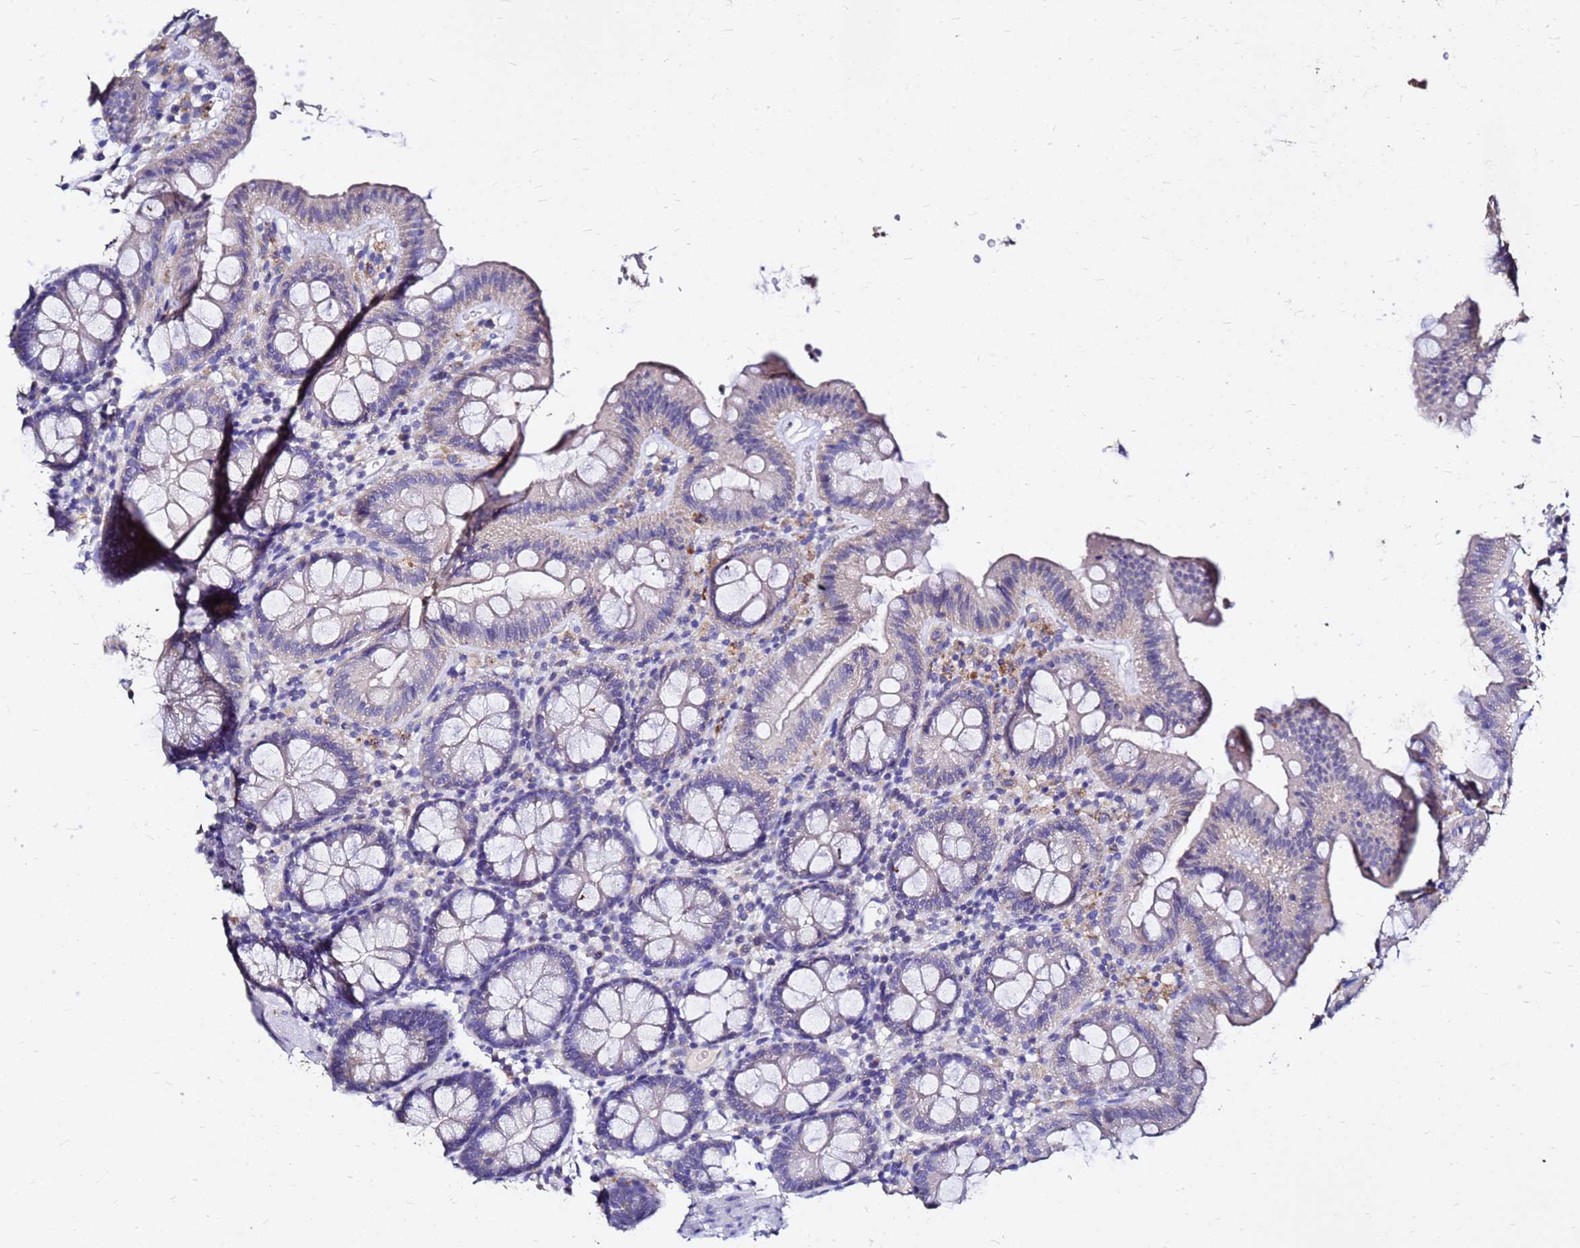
{"staining": {"intensity": "negative", "quantity": "none", "location": "none"}, "tissue": "colon", "cell_type": "Endothelial cells", "image_type": "normal", "snomed": [{"axis": "morphology", "description": "Normal tissue, NOS"}, {"axis": "topography", "description": "Colon"}], "caption": "Colon stained for a protein using immunohistochemistry (IHC) shows no expression endothelial cells.", "gene": "FAM183A", "patient": {"sex": "male", "age": 75}}